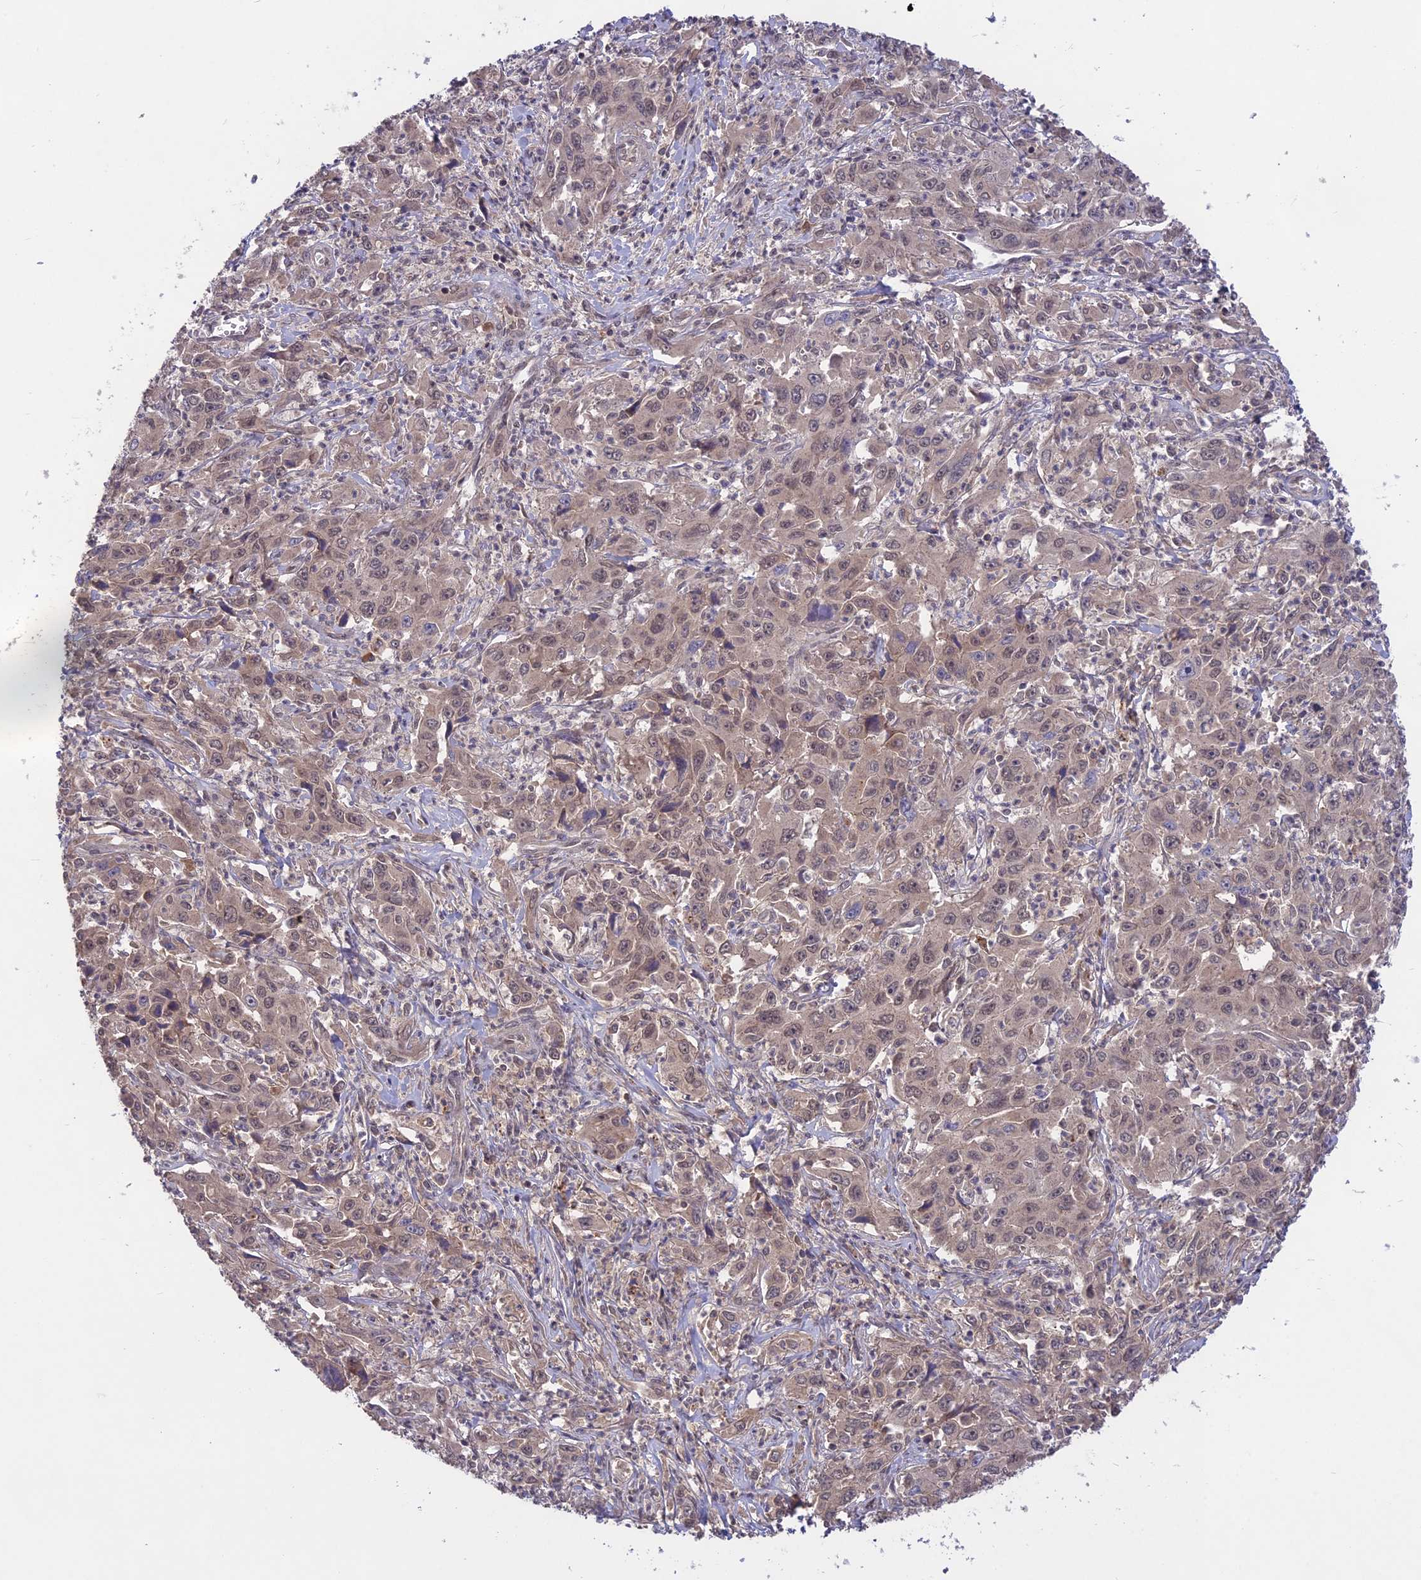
{"staining": {"intensity": "weak", "quantity": ">75%", "location": "cytoplasmic/membranous"}, "tissue": "liver cancer", "cell_type": "Tumor cells", "image_type": "cancer", "snomed": [{"axis": "morphology", "description": "Carcinoma, Hepatocellular, NOS"}, {"axis": "topography", "description": "Liver"}], "caption": "There is low levels of weak cytoplasmic/membranous positivity in tumor cells of liver cancer, as demonstrated by immunohistochemical staining (brown color).", "gene": "ADO", "patient": {"sex": "male", "age": 63}}